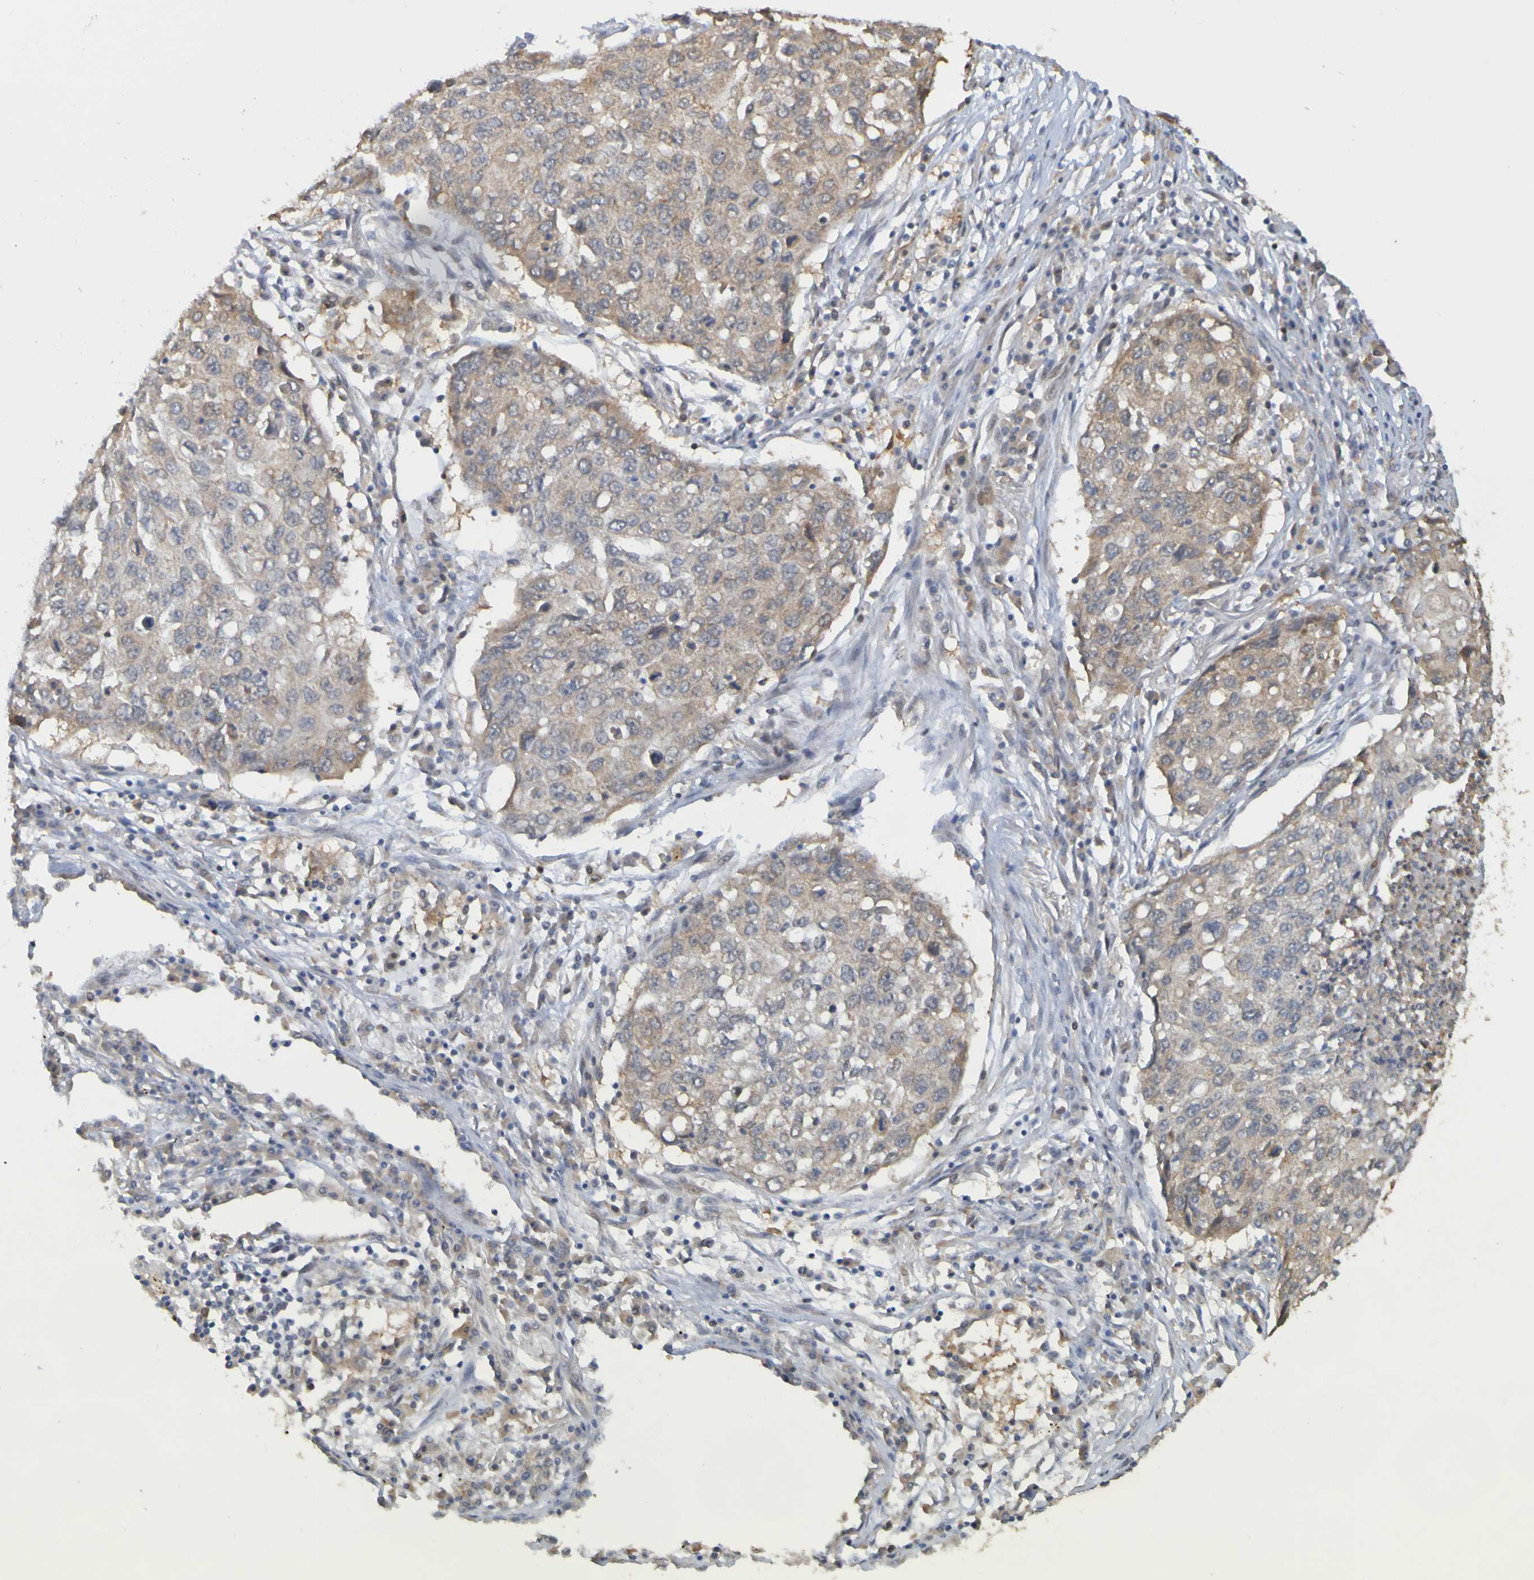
{"staining": {"intensity": "weak", "quantity": "25%-75%", "location": "cytoplasmic/membranous"}, "tissue": "lung cancer", "cell_type": "Tumor cells", "image_type": "cancer", "snomed": [{"axis": "morphology", "description": "Squamous cell carcinoma, NOS"}, {"axis": "topography", "description": "Lung"}], "caption": "Immunohistochemical staining of human lung cancer (squamous cell carcinoma) displays low levels of weak cytoplasmic/membranous protein expression in about 25%-75% of tumor cells.", "gene": "NAV2", "patient": {"sex": "female", "age": 63}}